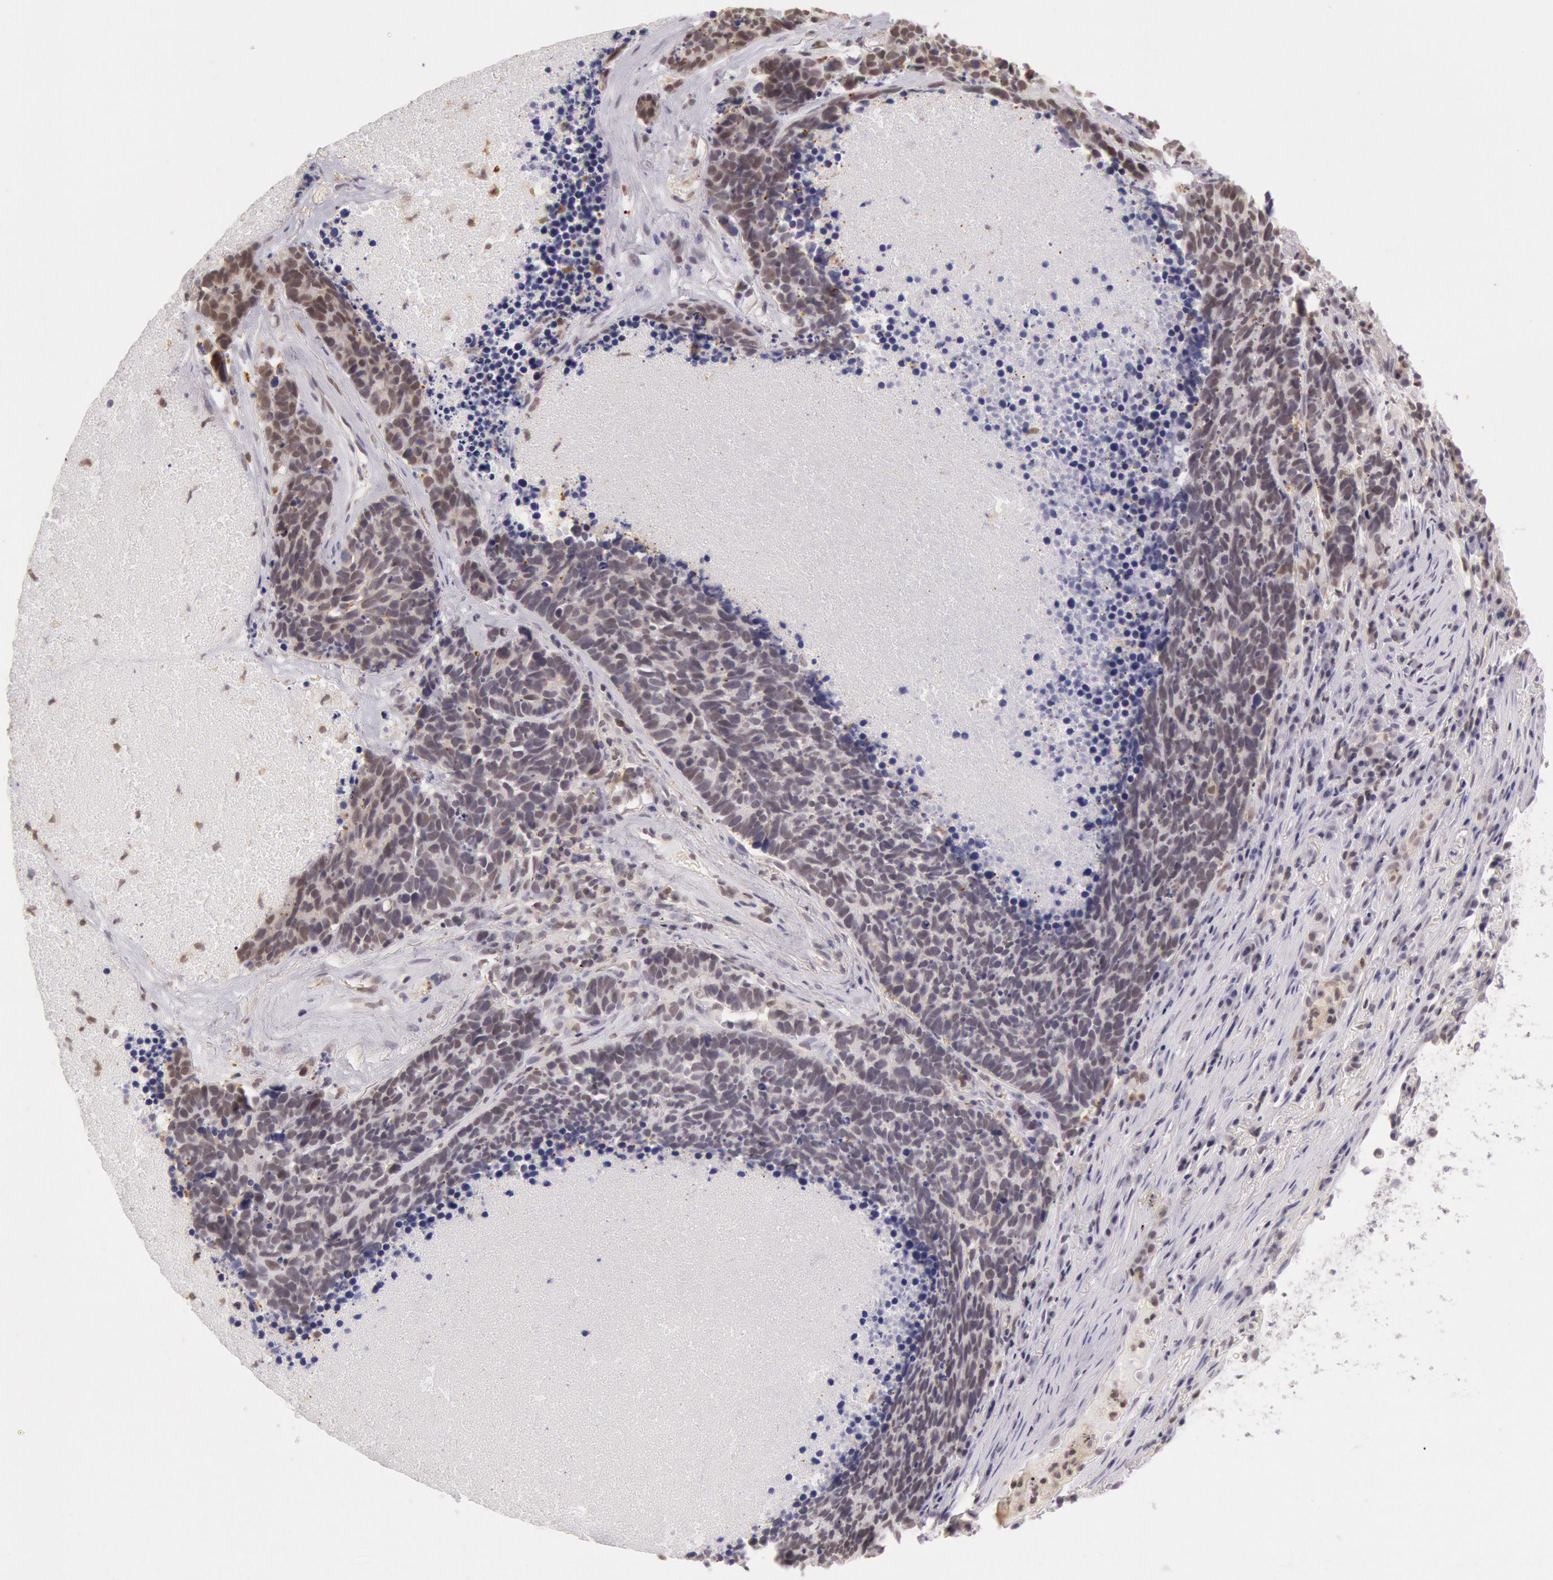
{"staining": {"intensity": "moderate", "quantity": "25%-75%", "location": "cytoplasmic/membranous,nuclear"}, "tissue": "lung cancer", "cell_type": "Tumor cells", "image_type": "cancer", "snomed": [{"axis": "morphology", "description": "Neoplasm, malignant, NOS"}, {"axis": "topography", "description": "Lung"}], "caption": "This image displays immunohistochemistry (IHC) staining of human lung cancer (malignant neoplasm), with medium moderate cytoplasmic/membranous and nuclear staining in about 25%-75% of tumor cells.", "gene": "HIF1A", "patient": {"sex": "female", "age": 75}}